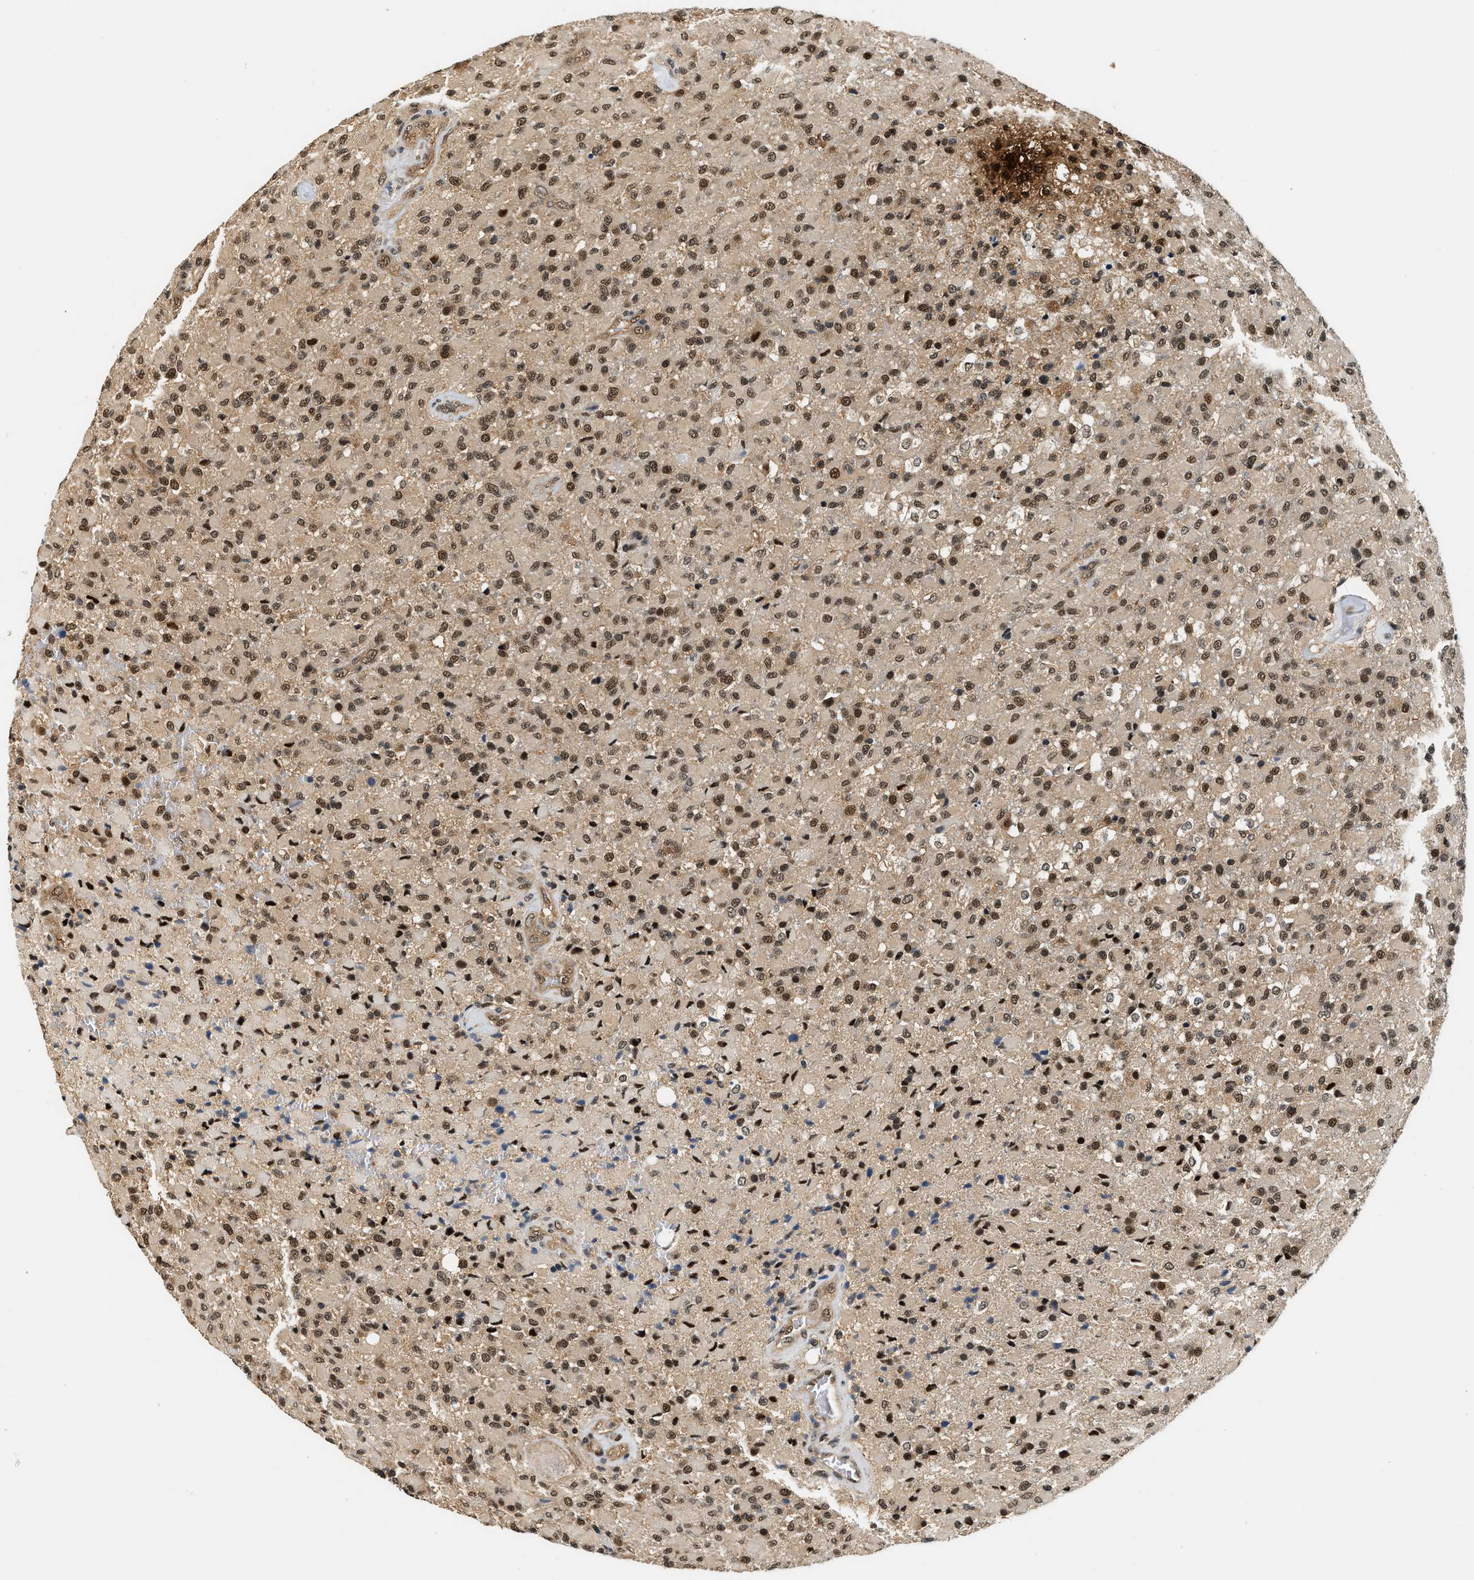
{"staining": {"intensity": "strong", "quantity": ">75%", "location": "nuclear"}, "tissue": "glioma", "cell_type": "Tumor cells", "image_type": "cancer", "snomed": [{"axis": "morphology", "description": "Glioma, malignant, High grade"}, {"axis": "topography", "description": "Brain"}], "caption": "Tumor cells show high levels of strong nuclear expression in about >75% of cells in glioma.", "gene": "PSMD3", "patient": {"sex": "male", "age": 71}}